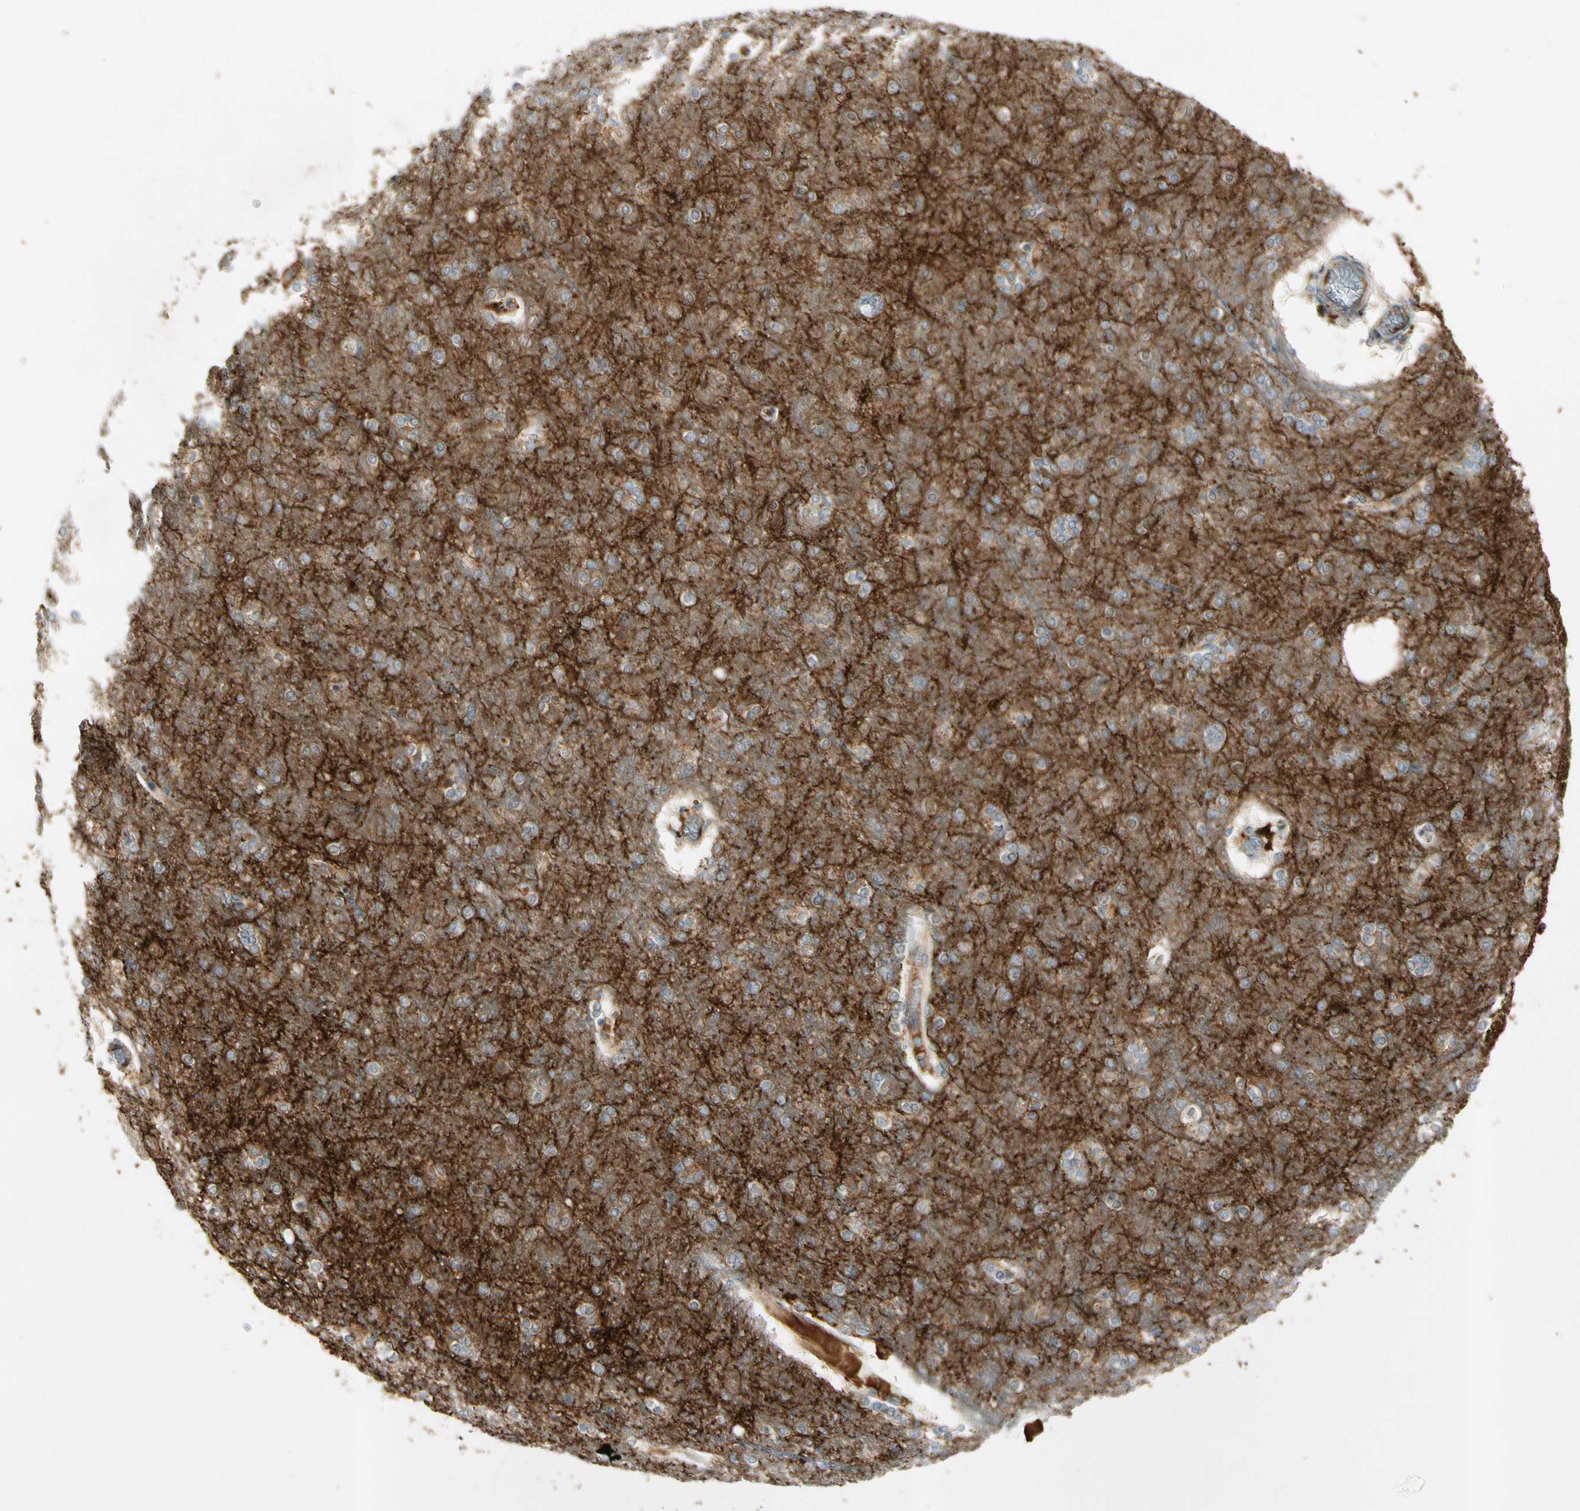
{"staining": {"intensity": "weak", "quantity": "<25%", "location": "cytoplasmic/membranous"}, "tissue": "cerebral cortex", "cell_type": "Endothelial cells", "image_type": "normal", "snomed": [{"axis": "morphology", "description": "Normal tissue, NOS"}, {"axis": "topography", "description": "Cerebral cortex"}], "caption": "IHC photomicrograph of unremarkable cerebral cortex stained for a protein (brown), which shows no staining in endothelial cells.", "gene": "ICAM5", "patient": {"sex": "female", "age": 54}}